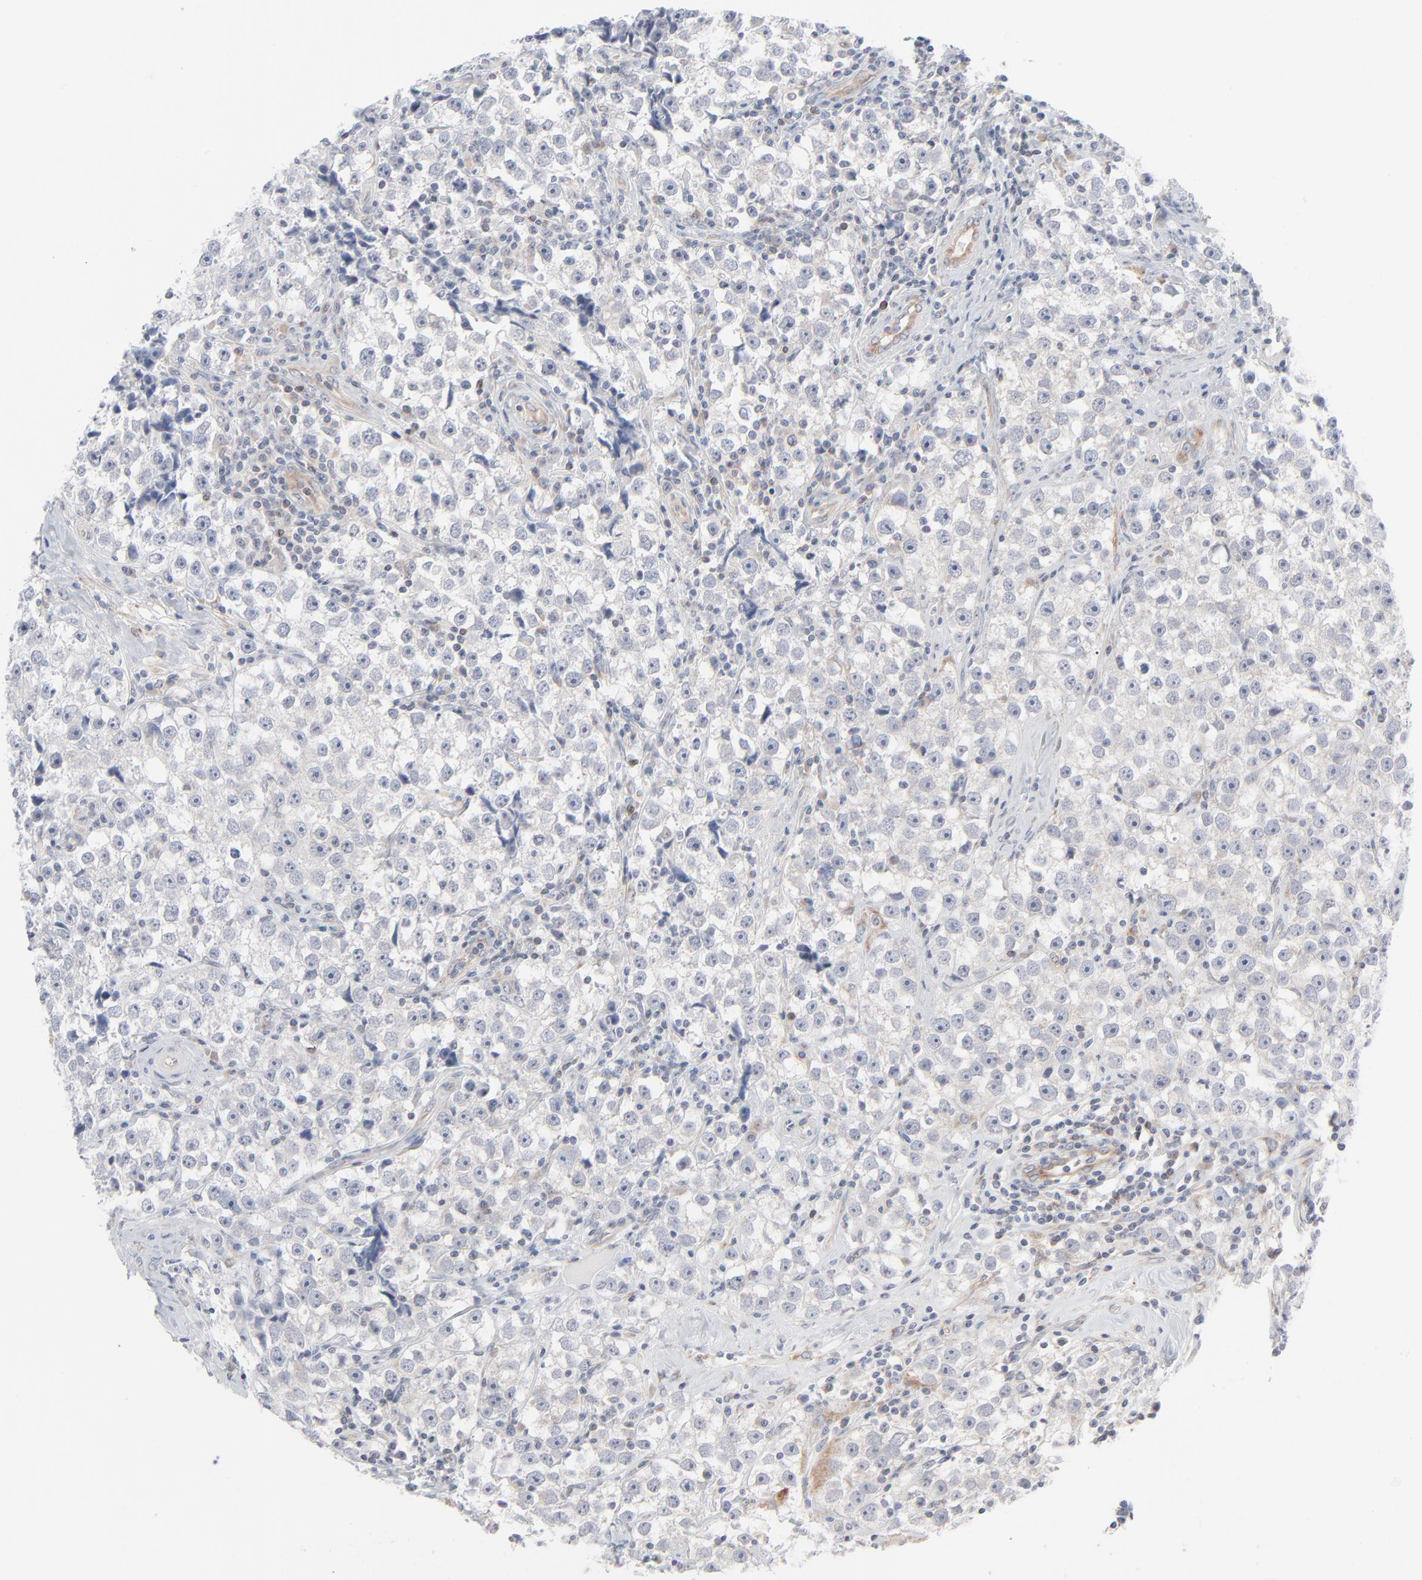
{"staining": {"intensity": "negative", "quantity": "none", "location": "none"}, "tissue": "testis cancer", "cell_type": "Tumor cells", "image_type": "cancer", "snomed": [{"axis": "morphology", "description": "Seminoma, NOS"}, {"axis": "topography", "description": "Testis"}], "caption": "Testis seminoma was stained to show a protein in brown. There is no significant positivity in tumor cells.", "gene": "KDSR", "patient": {"sex": "male", "age": 32}}